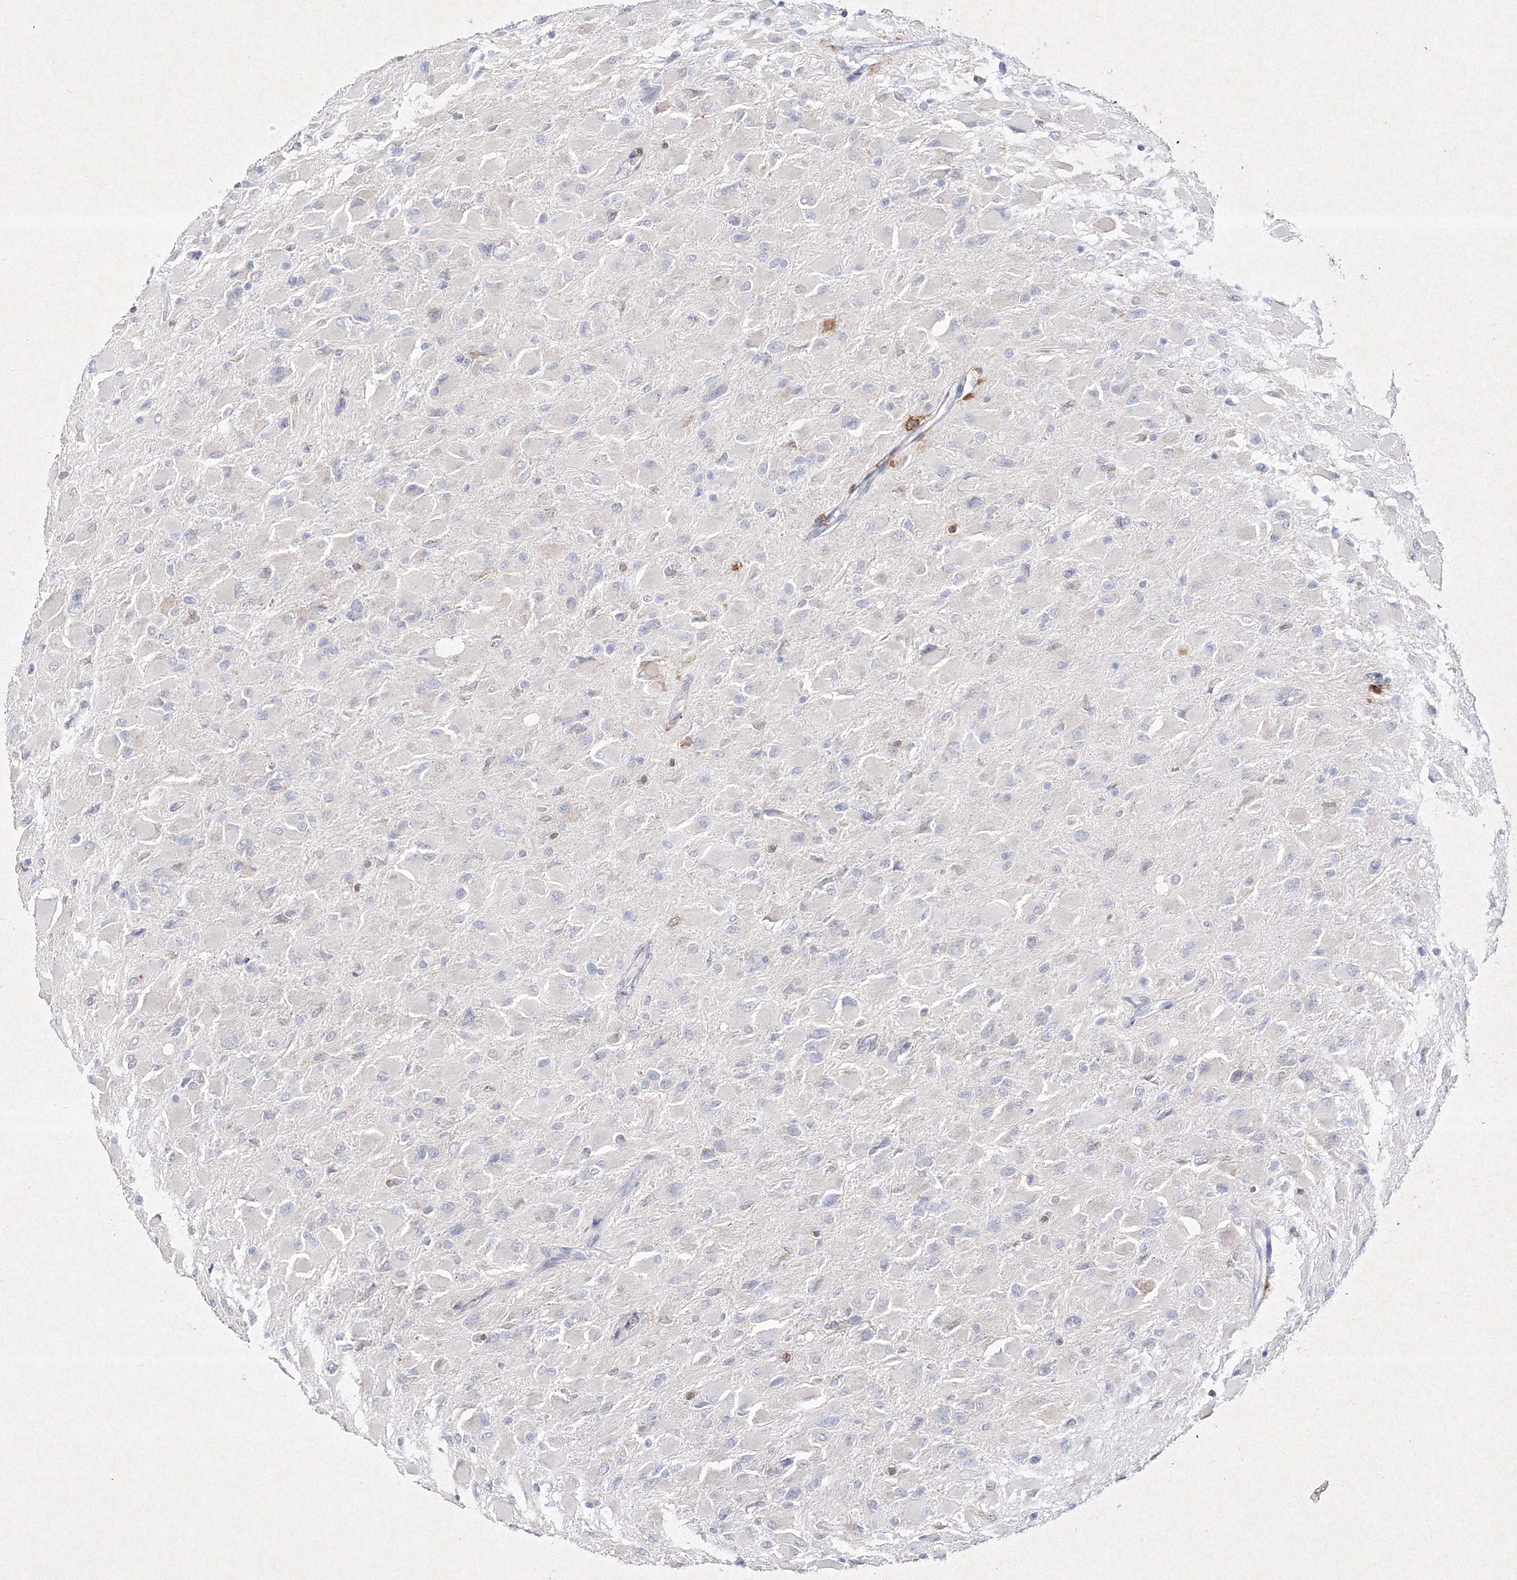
{"staining": {"intensity": "negative", "quantity": "none", "location": "none"}, "tissue": "glioma", "cell_type": "Tumor cells", "image_type": "cancer", "snomed": [{"axis": "morphology", "description": "Glioma, malignant, High grade"}, {"axis": "topography", "description": "Cerebral cortex"}], "caption": "Photomicrograph shows no significant protein staining in tumor cells of malignant high-grade glioma.", "gene": "HCST", "patient": {"sex": "female", "age": 36}}